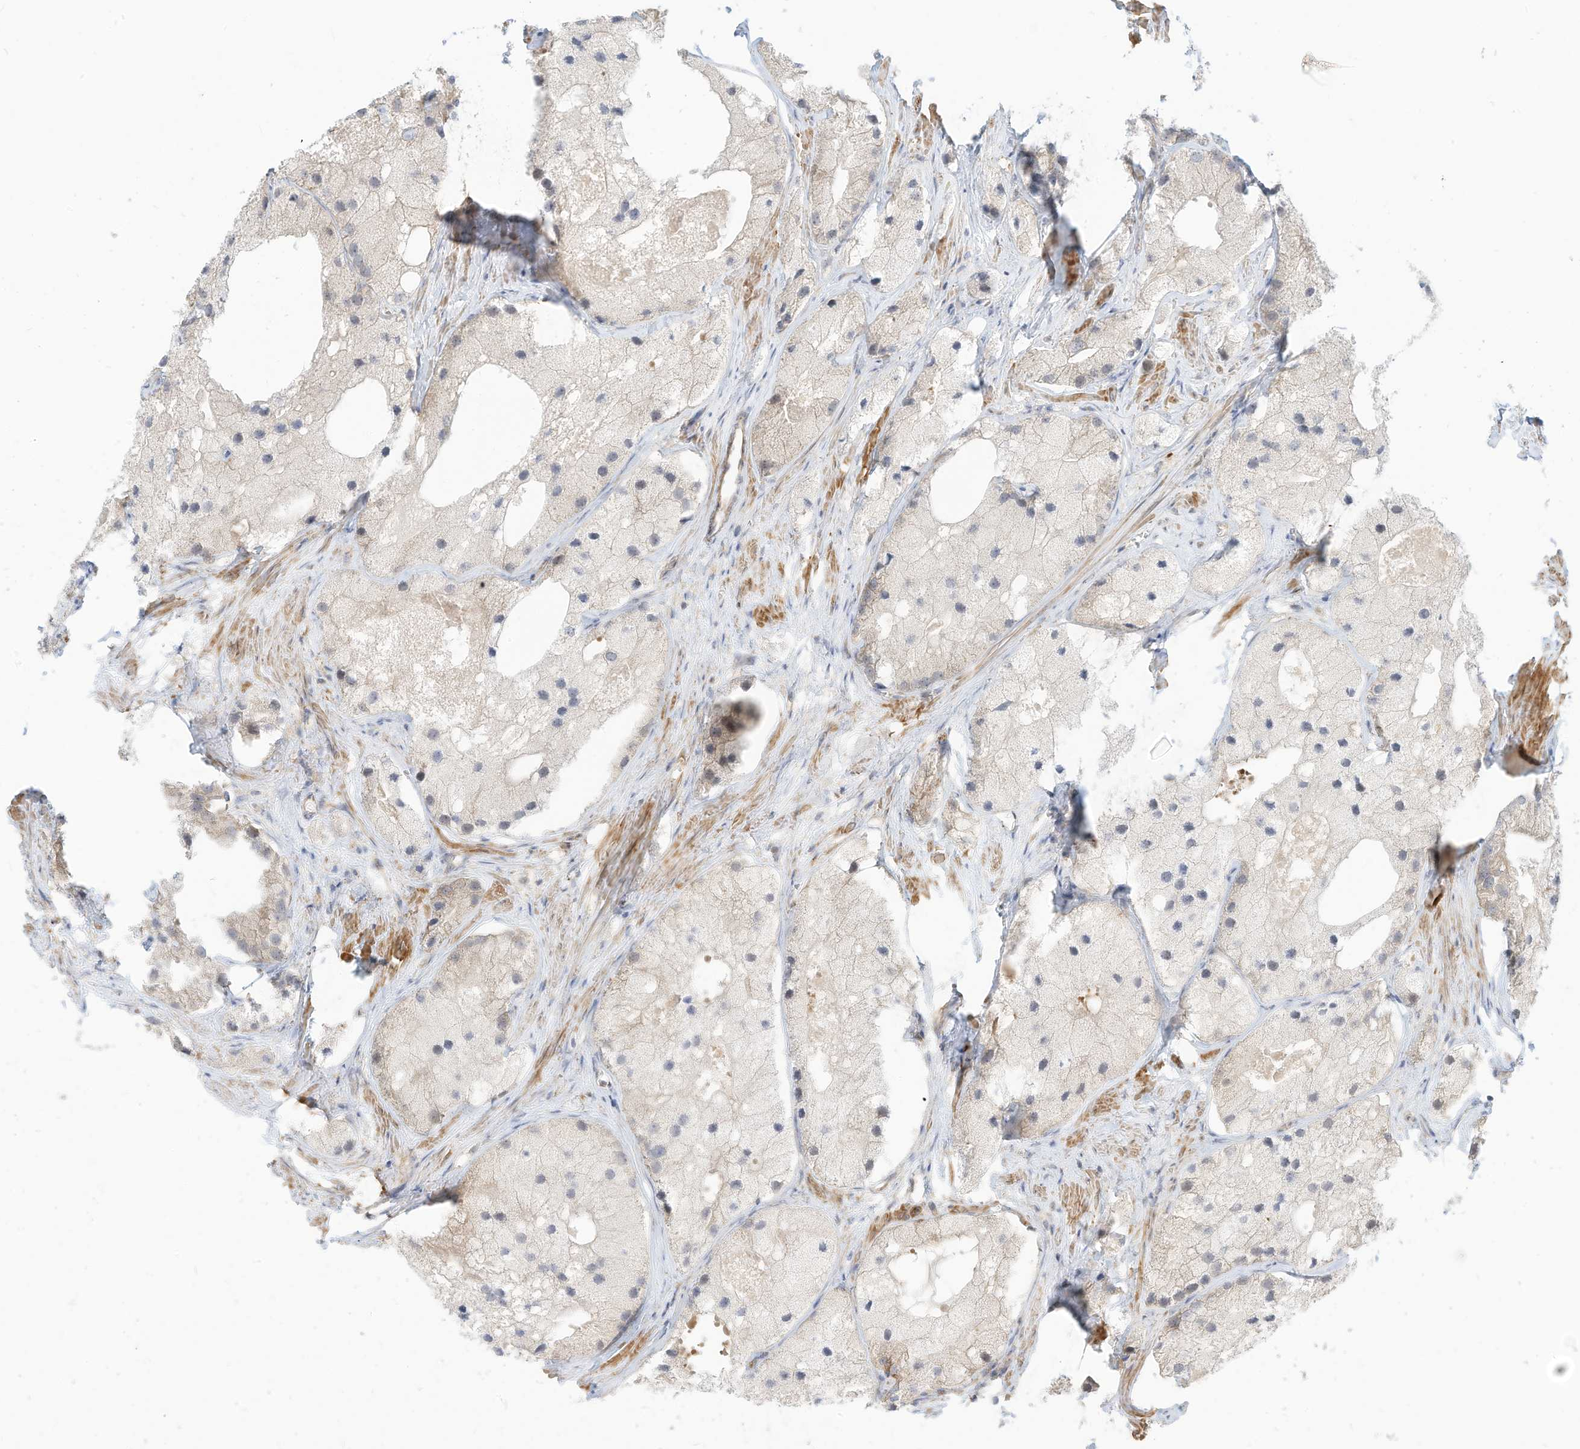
{"staining": {"intensity": "negative", "quantity": "none", "location": "none"}, "tissue": "prostate cancer", "cell_type": "Tumor cells", "image_type": "cancer", "snomed": [{"axis": "morphology", "description": "Adenocarcinoma, Low grade"}, {"axis": "topography", "description": "Prostate"}], "caption": "There is no significant positivity in tumor cells of prostate cancer (low-grade adenocarcinoma).", "gene": "OFD1", "patient": {"sex": "male", "age": 69}}